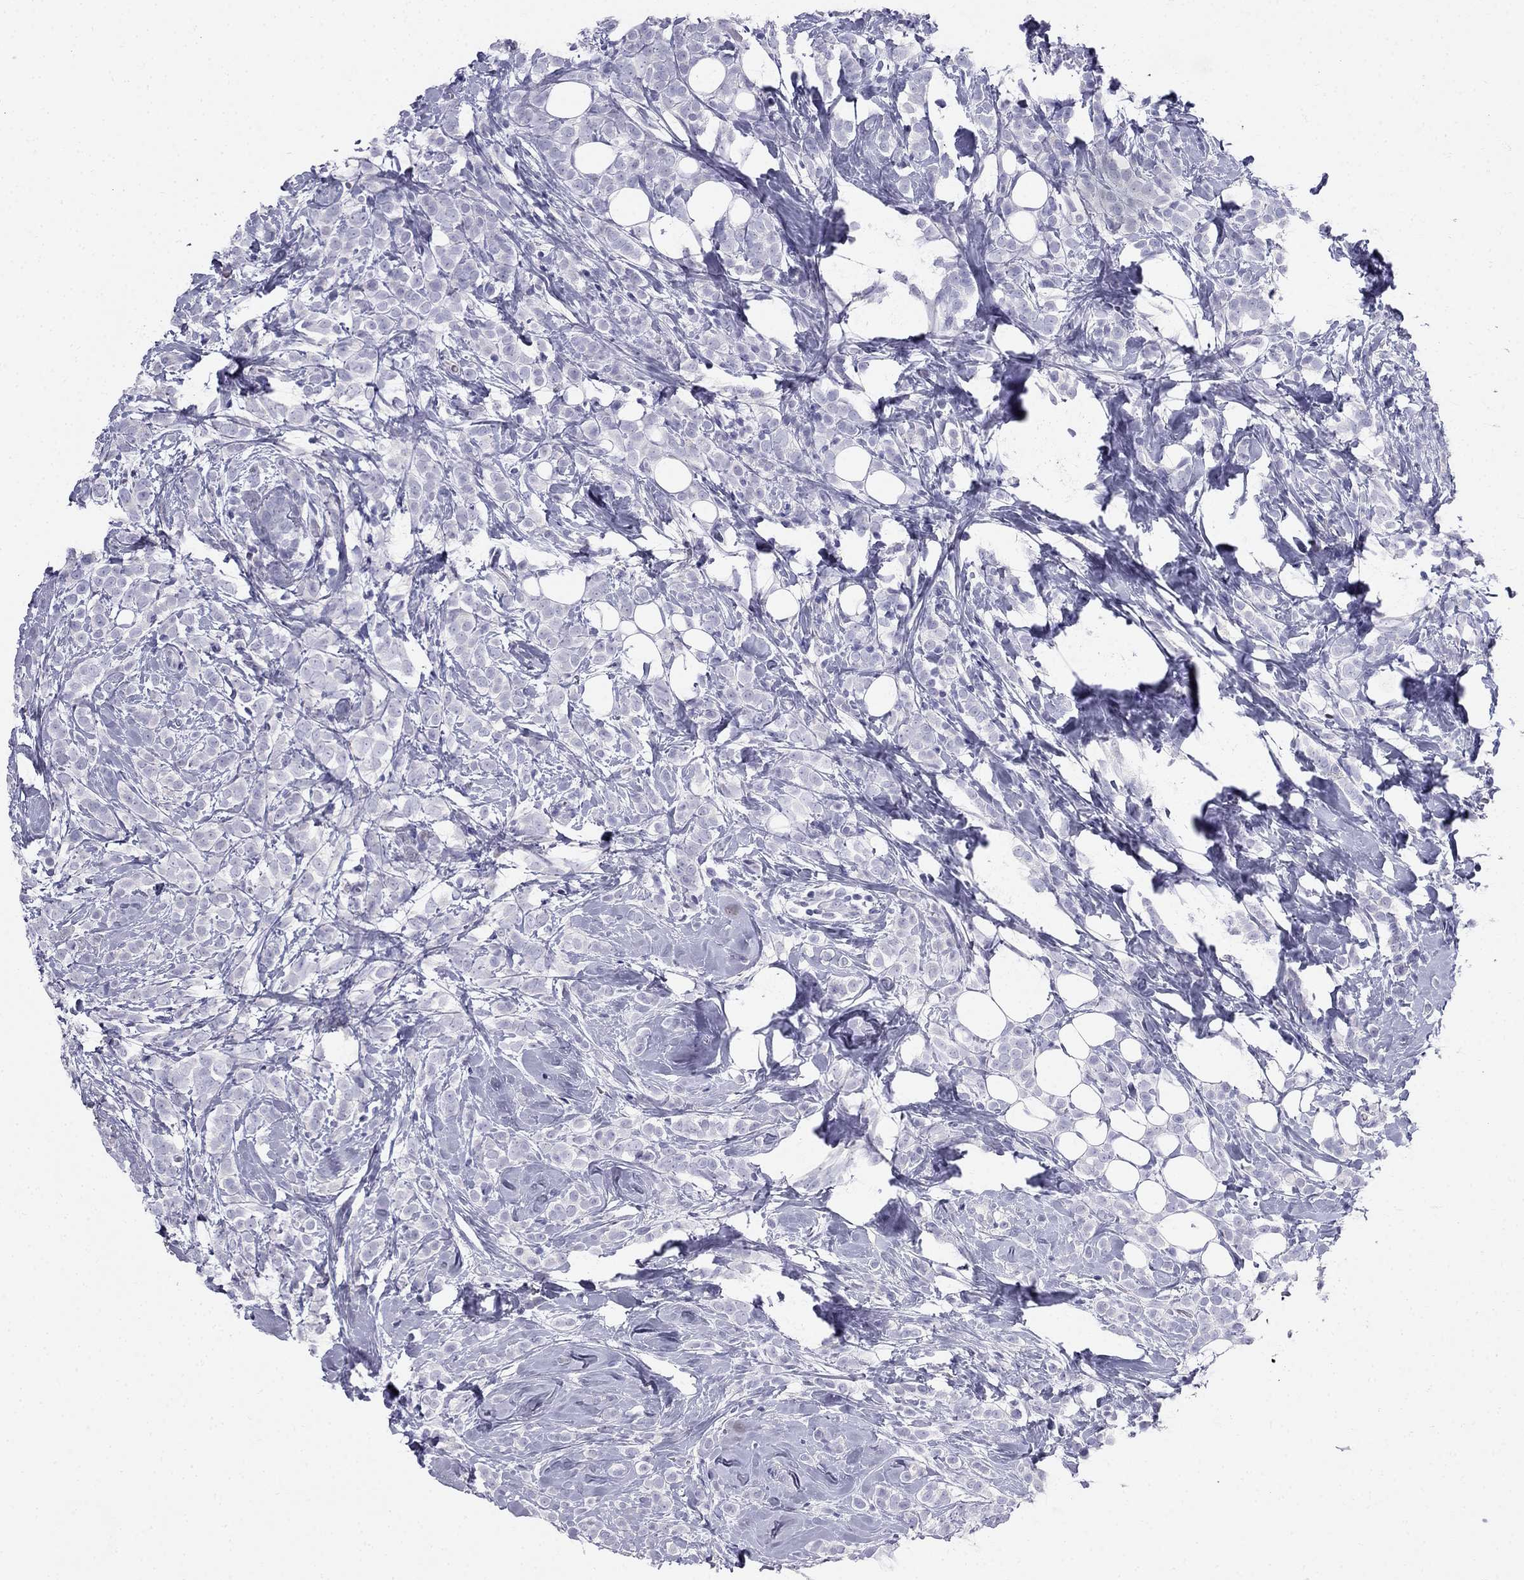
{"staining": {"intensity": "negative", "quantity": "none", "location": "none"}, "tissue": "breast cancer", "cell_type": "Tumor cells", "image_type": "cancer", "snomed": [{"axis": "morphology", "description": "Lobular carcinoma"}, {"axis": "topography", "description": "Breast"}], "caption": "This is an IHC image of human breast cancer (lobular carcinoma). There is no expression in tumor cells.", "gene": "RFLNA", "patient": {"sex": "female", "age": 49}}